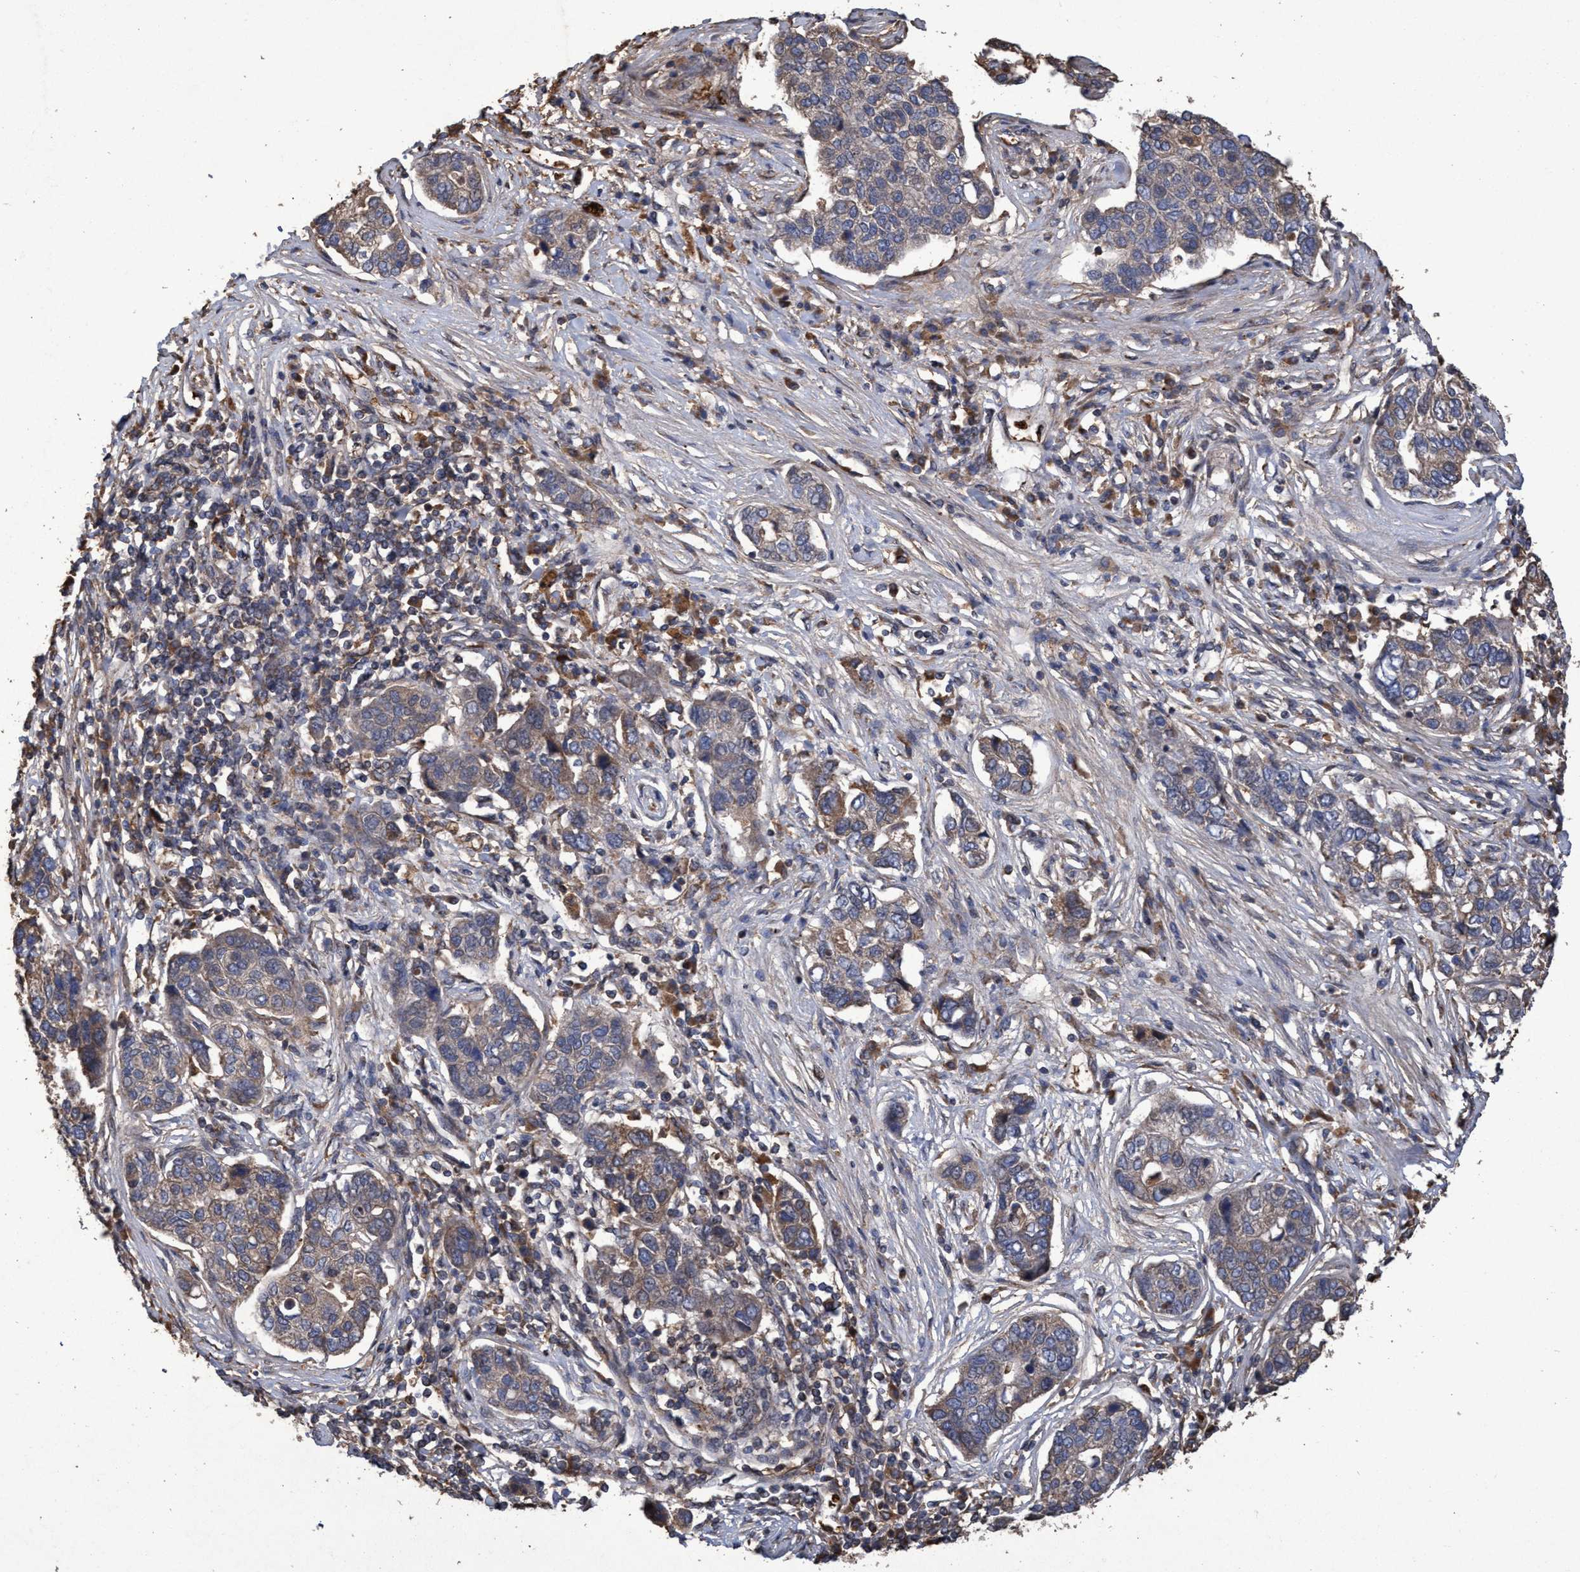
{"staining": {"intensity": "weak", "quantity": "25%-75%", "location": "cytoplasmic/membranous"}, "tissue": "pancreatic cancer", "cell_type": "Tumor cells", "image_type": "cancer", "snomed": [{"axis": "morphology", "description": "Adenocarcinoma, NOS"}, {"axis": "topography", "description": "Pancreas"}], "caption": "The histopathology image displays a brown stain indicating the presence of a protein in the cytoplasmic/membranous of tumor cells in pancreatic cancer. Nuclei are stained in blue.", "gene": "CHMP6", "patient": {"sex": "female", "age": 61}}